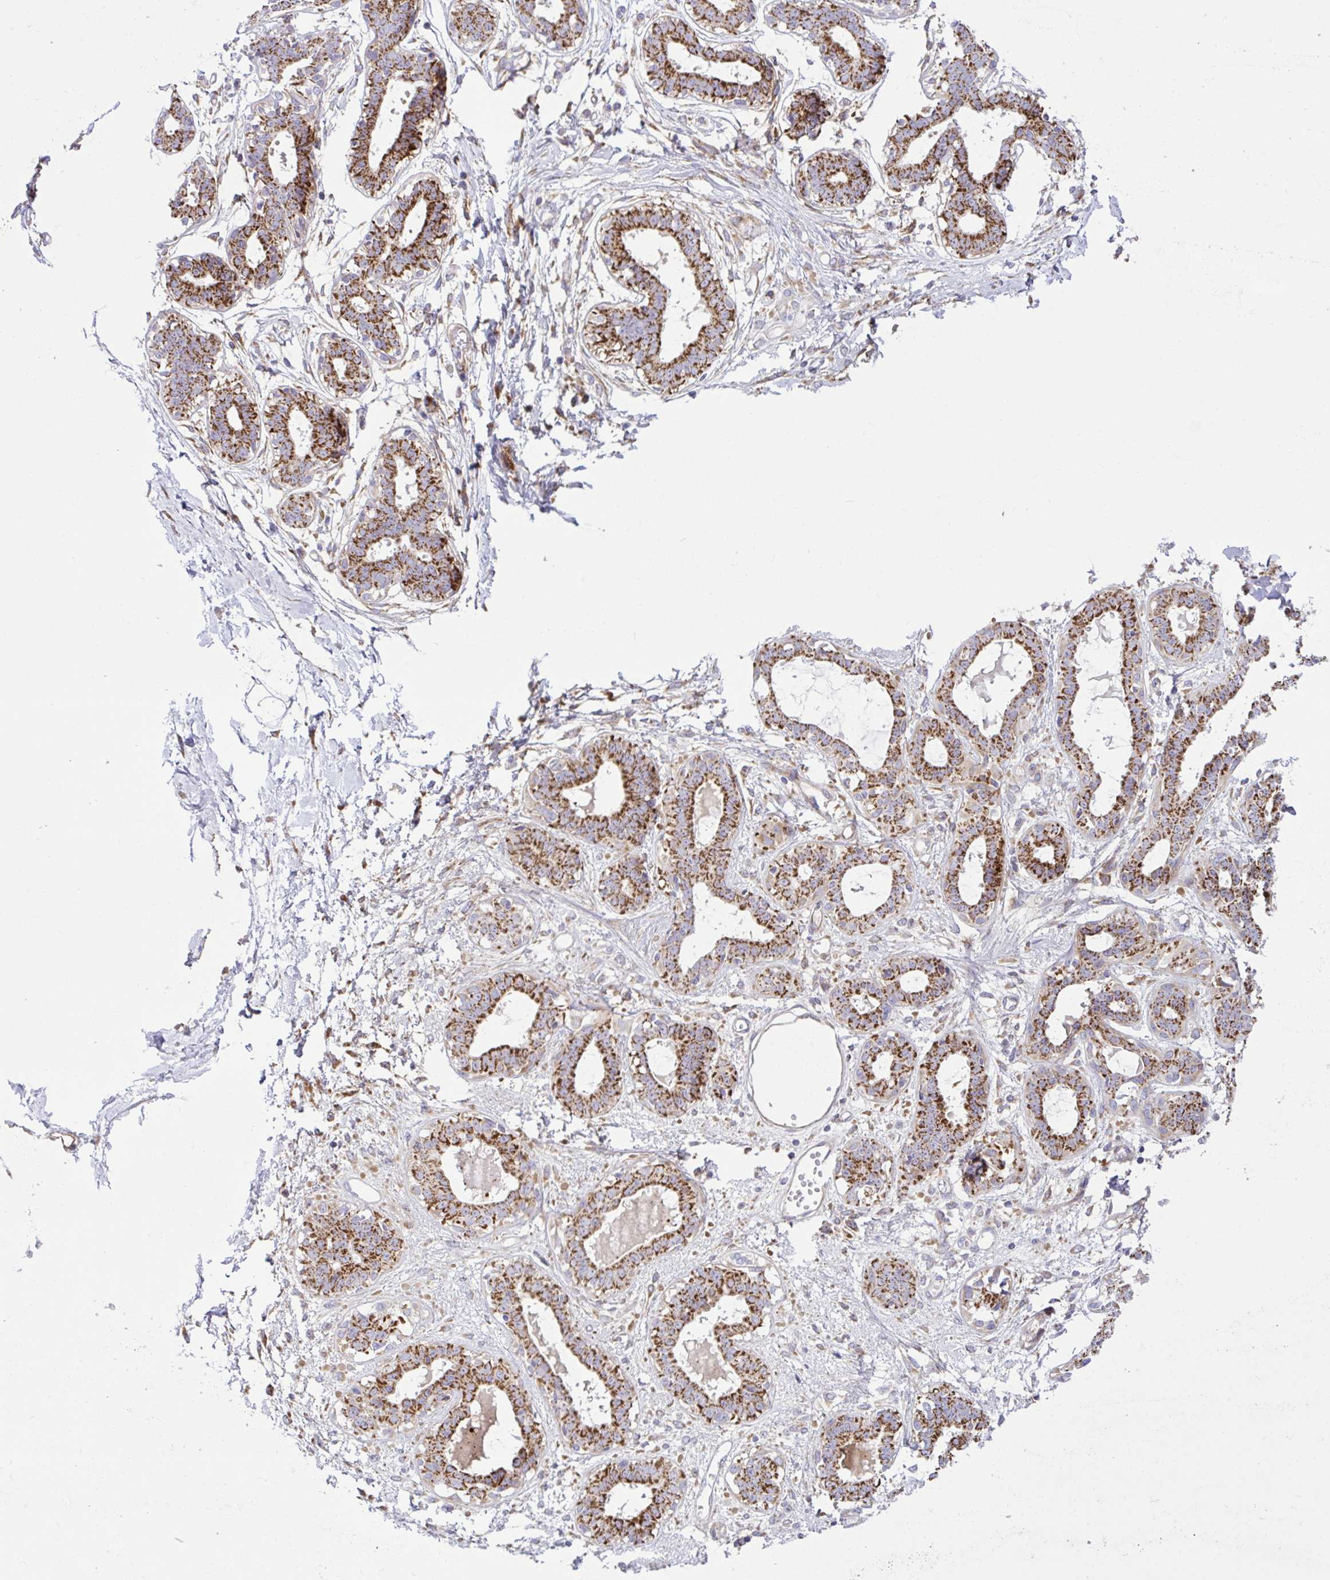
{"staining": {"intensity": "negative", "quantity": "none", "location": "none"}, "tissue": "breast", "cell_type": "Adipocytes", "image_type": "normal", "snomed": [{"axis": "morphology", "description": "Normal tissue, NOS"}, {"axis": "topography", "description": "Breast"}], "caption": "A high-resolution histopathology image shows immunohistochemistry (IHC) staining of unremarkable breast, which exhibits no significant staining in adipocytes. (DAB immunohistochemistry (IHC) with hematoxylin counter stain).", "gene": "LIMS1", "patient": {"sex": "female", "age": 45}}